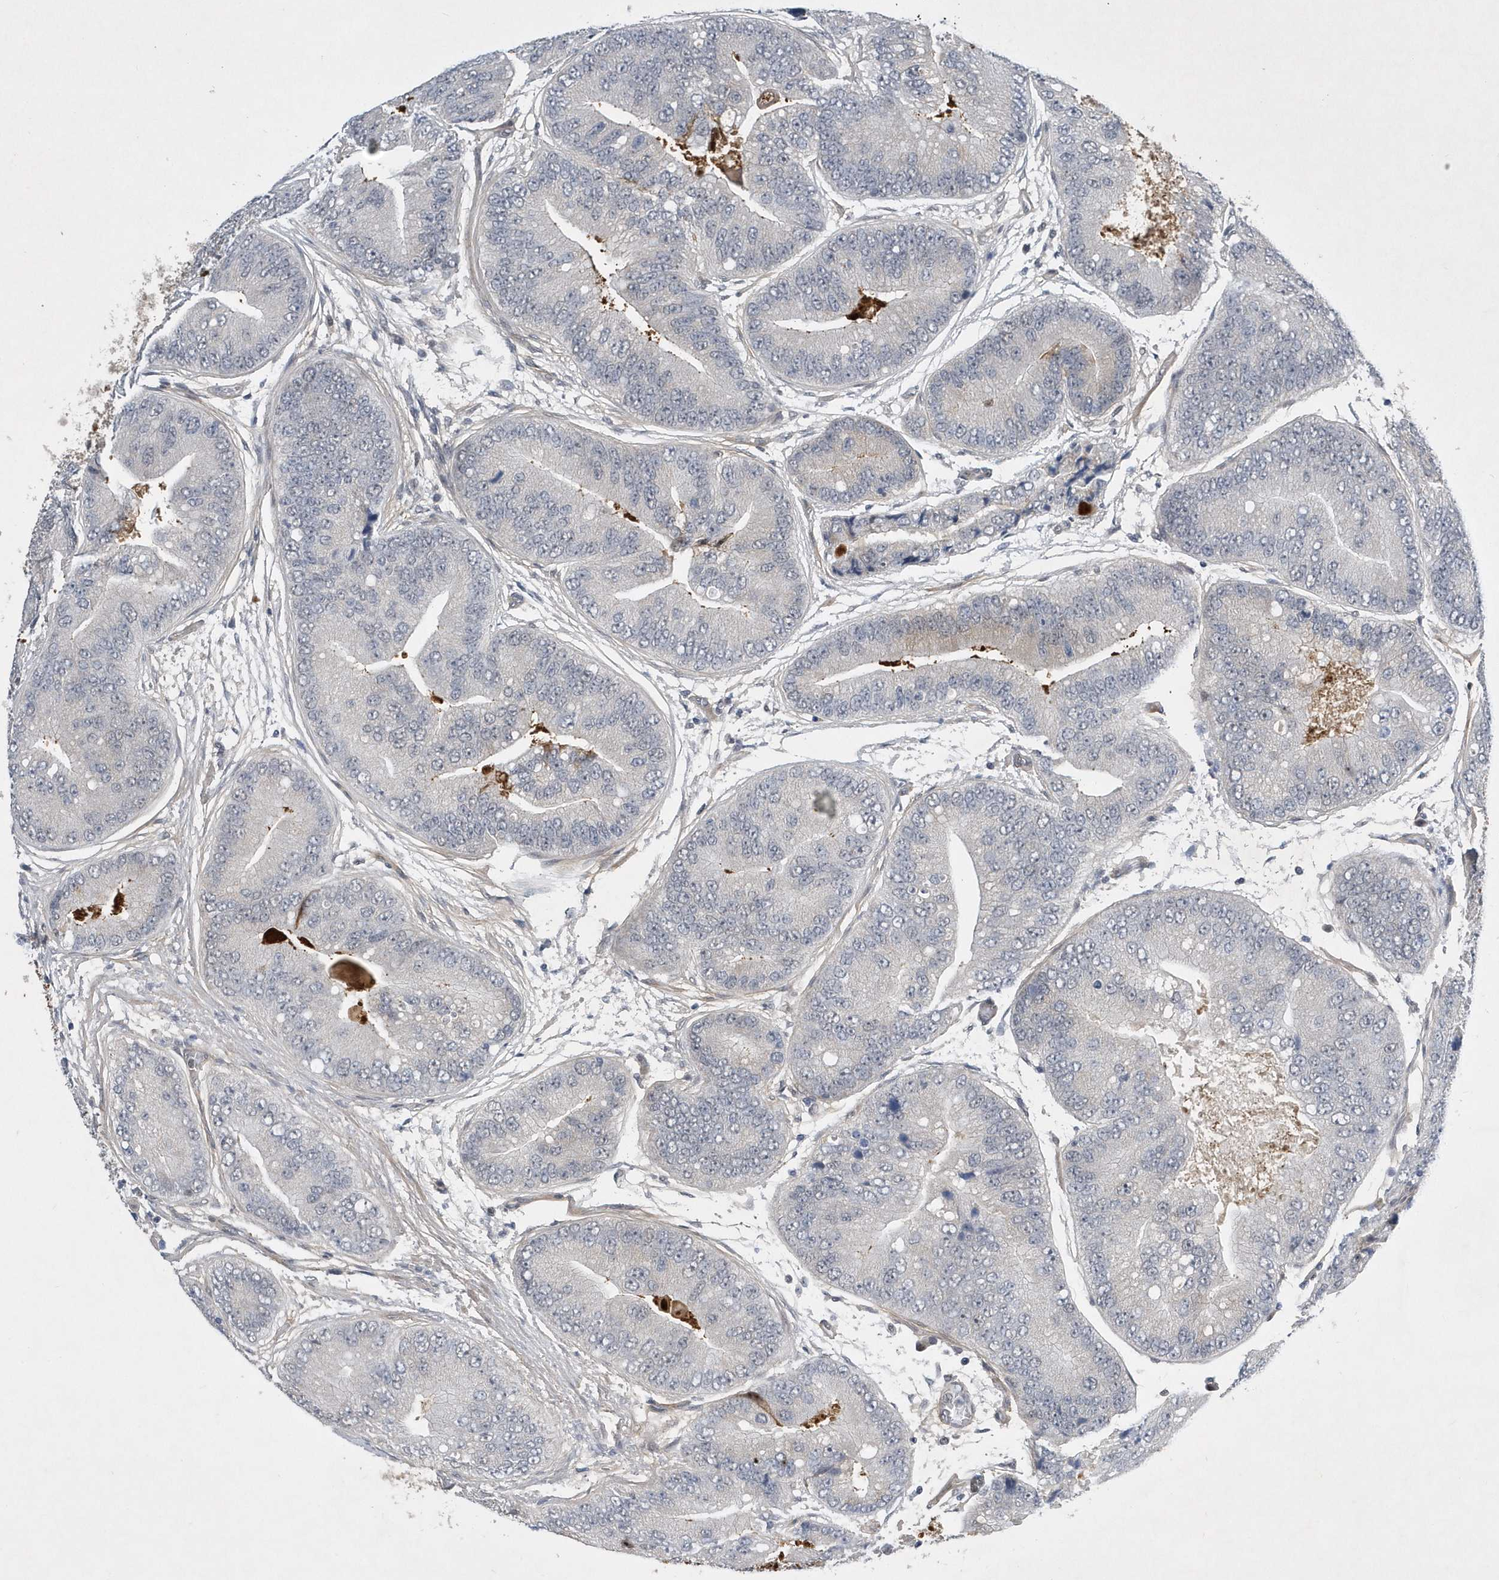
{"staining": {"intensity": "negative", "quantity": "none", "location": "none"}, "tissue": "prostate cancer", "cell_type": "Tumor cells", "image_type": "cancer", "snomed": [{"axis": "morphology", "description": "Adenocarcinoma, High grade"}, {"axis": "topography", "description": "Prostate"}], "caption": "Micrograph shows no significant protein positivity in tumor cells of high-grade adenocarcinoma (prostate). The staining is performed using DAB brown chromogen with nuclei counter-stained in using hematoxylin.", "gene": "FAM217A", "patient": {"sex": "male", "age": 70}}